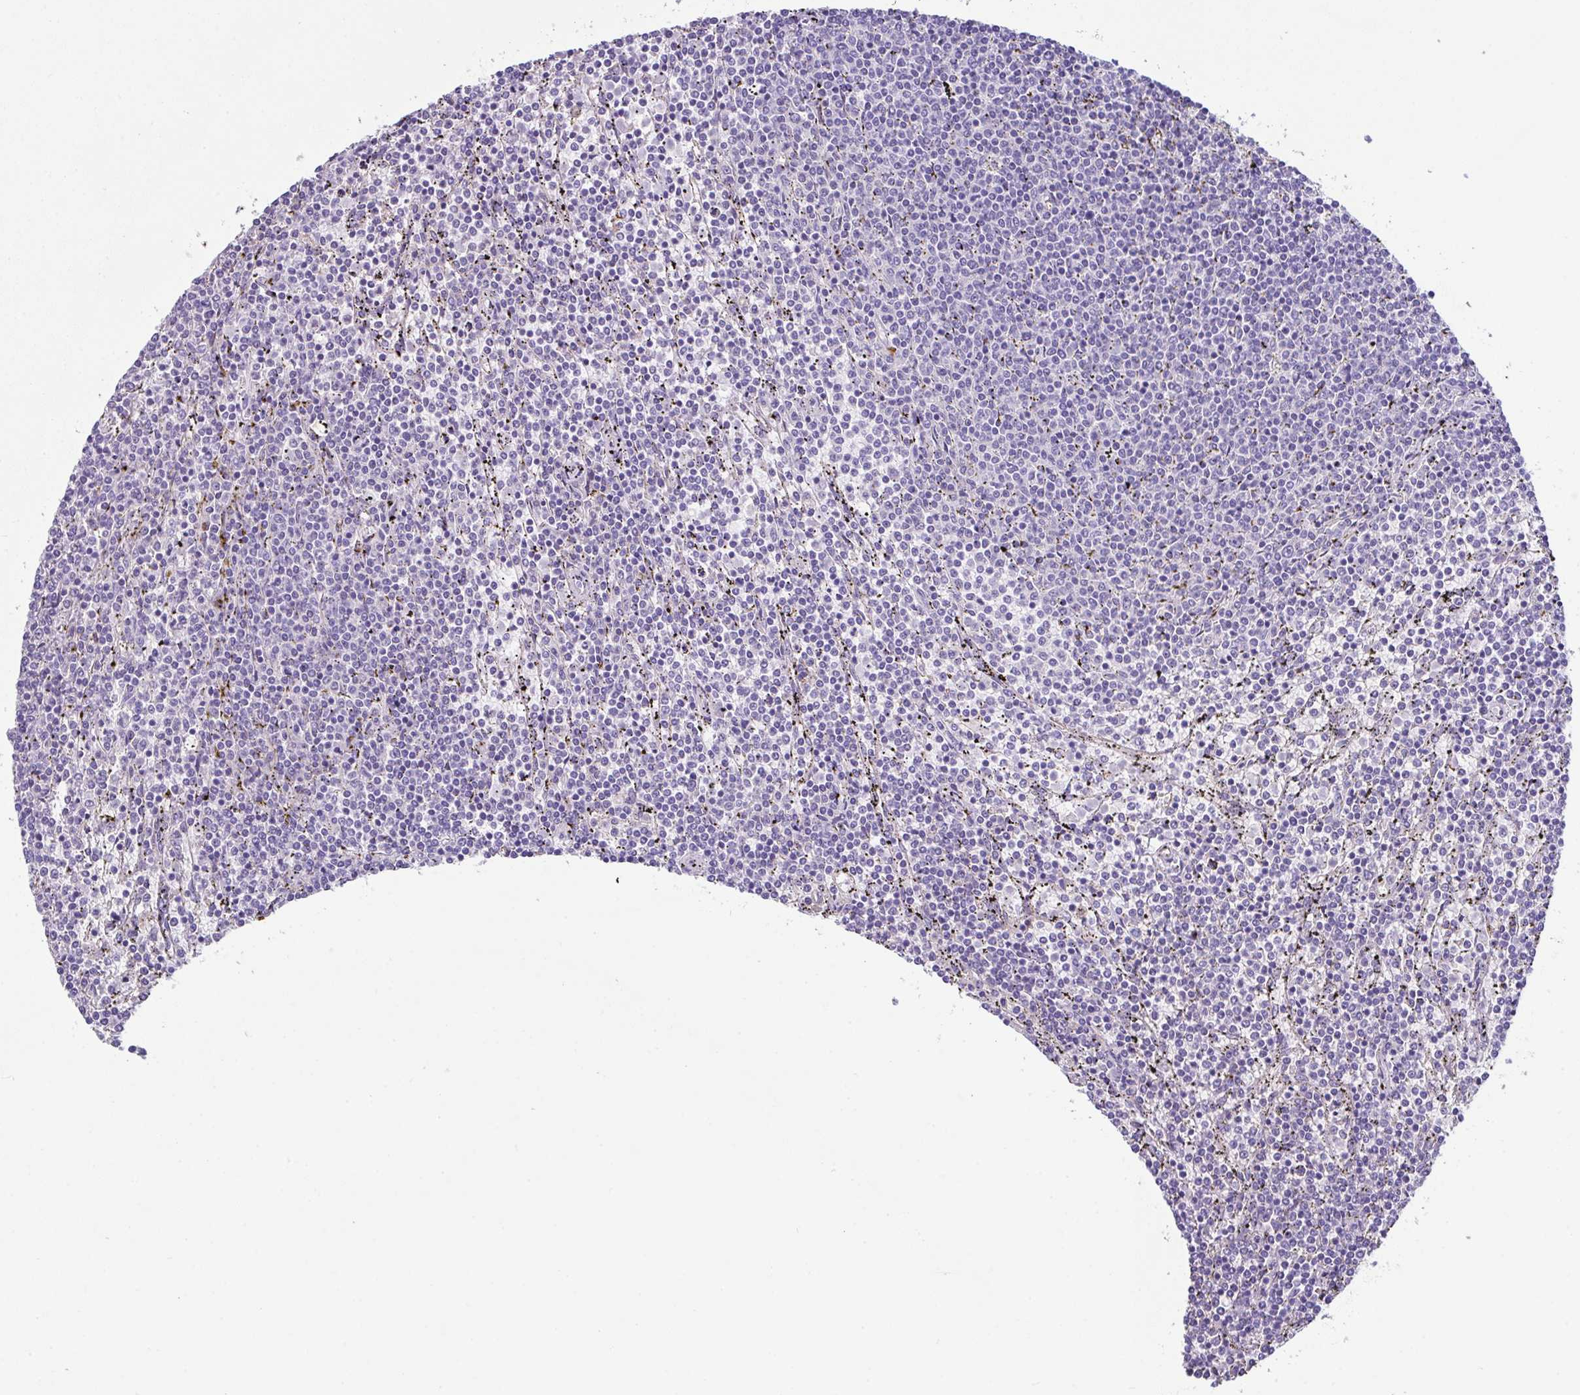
{"staining": {"intensity": "negative", "quantity": "none", "location": "none"}, "tissue": "lymphoma", "cell_type": "Tumor cells", "image_type": "cancer", "snomed": [{"axis": "morphology", "description": "Malignant lymphoma, non-Hodgkin's type, Low grade"}, {"axis": "topography", "description": "Spleen"}], "caption": "Lymphoma was stained to show a protein in brown. There is no significant positivity in tumor cells.", "gene": "ZNF813", "patient": {"sex": "female", "age": 50}}